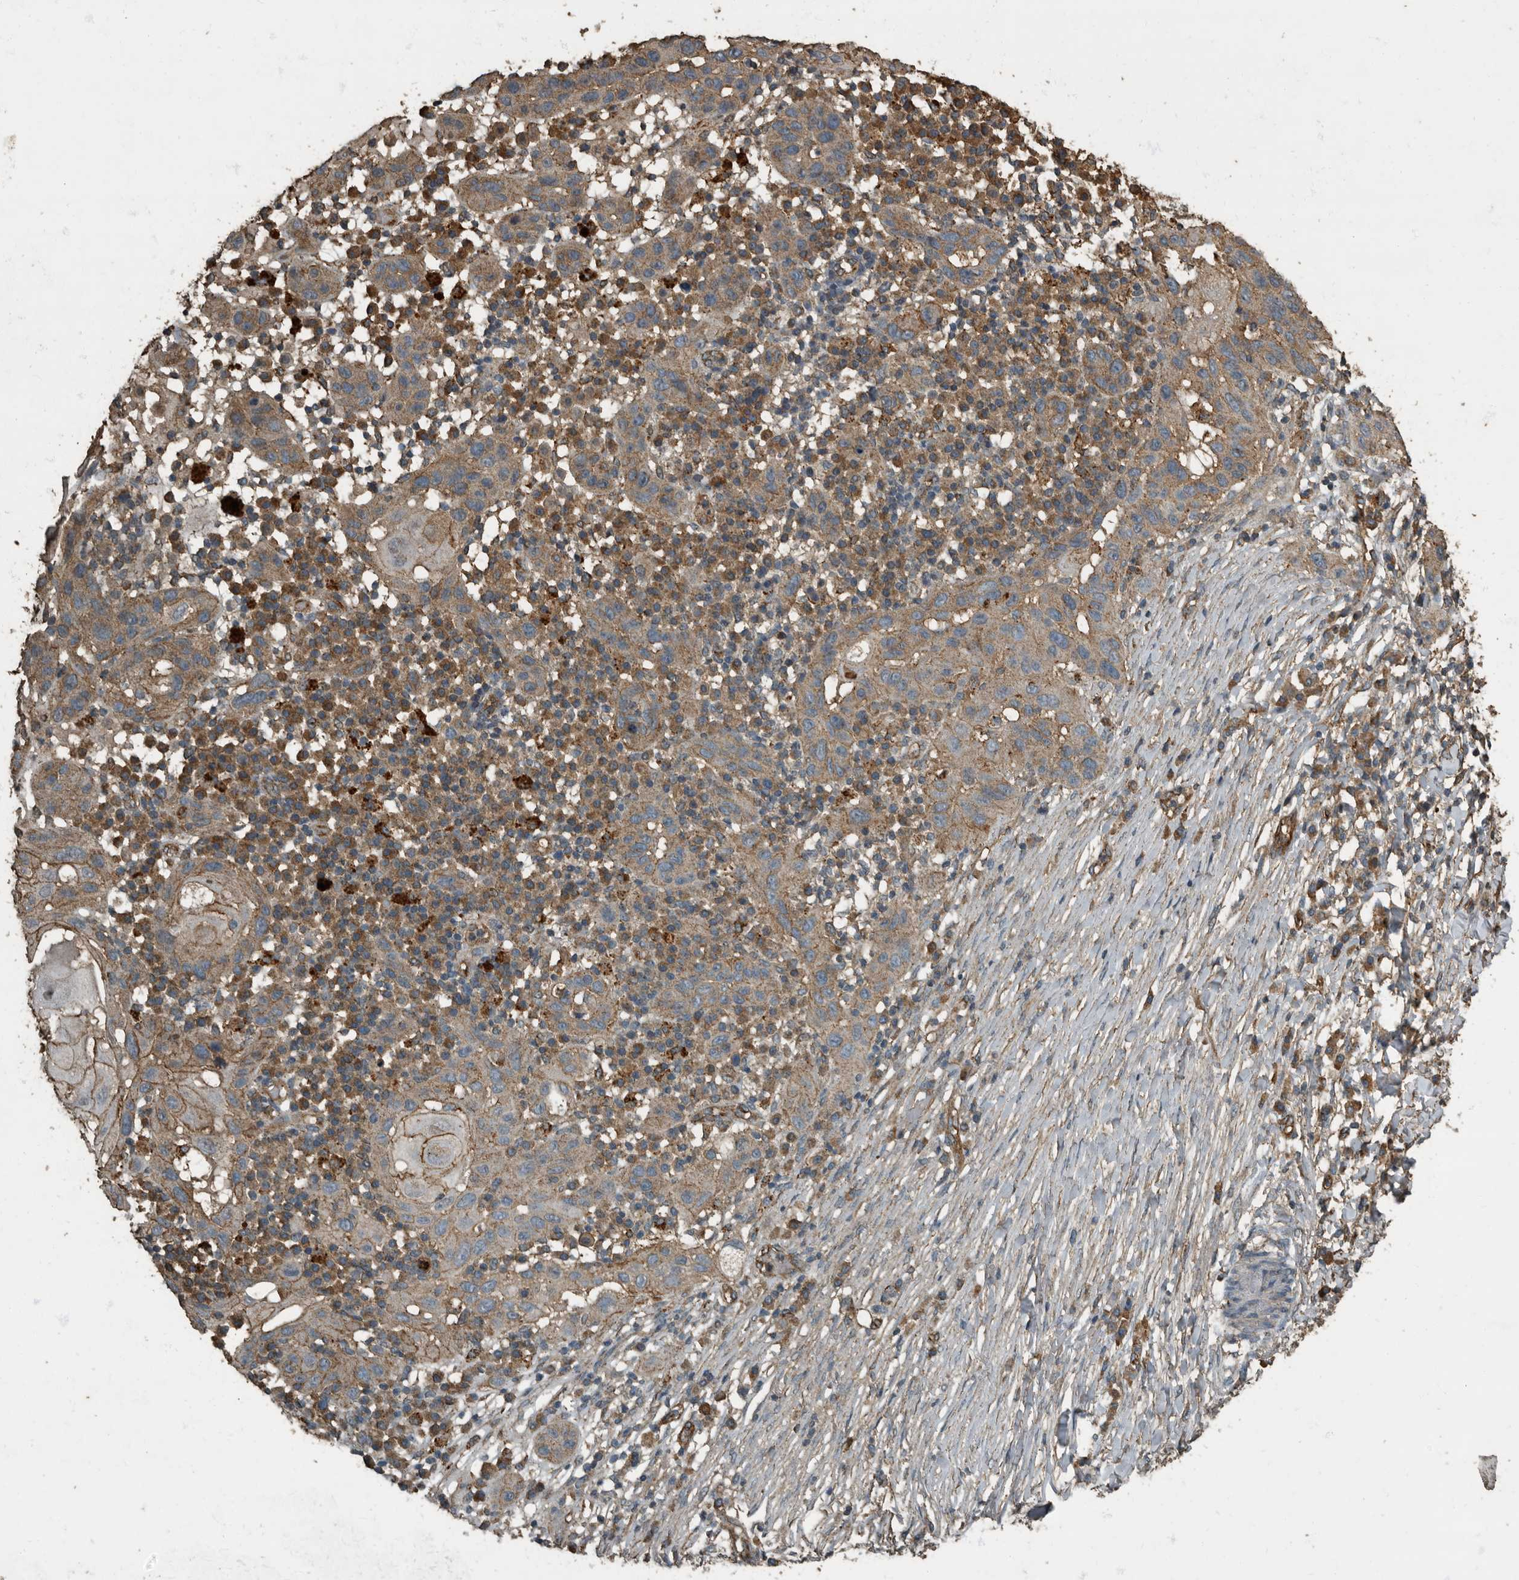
{"staining": {"intensity": "weak", "quantity": ">75%", "location": "cytoplasmic/membranous"}, "tissue": "skin cancer", "cell_type": "Tumor cells", "image_type": "cancer", "snomed": [{"axis": "morphology", "description": "Normal tissue, NOS"}, {"axis": "morphology", "description": "Squamous cell carcinoma, NOS"}, {"axis": "topography", "description": "Skin"}], "caption": "Skin squamous cell carcinoma tissue exhibits weak cytoplasmic/membranous staining in approximately >75% of tumor cells, visualized by immunohistochemistry.", "gene": "IL15RA", "patient": {"sex": "female", "age": 96}}